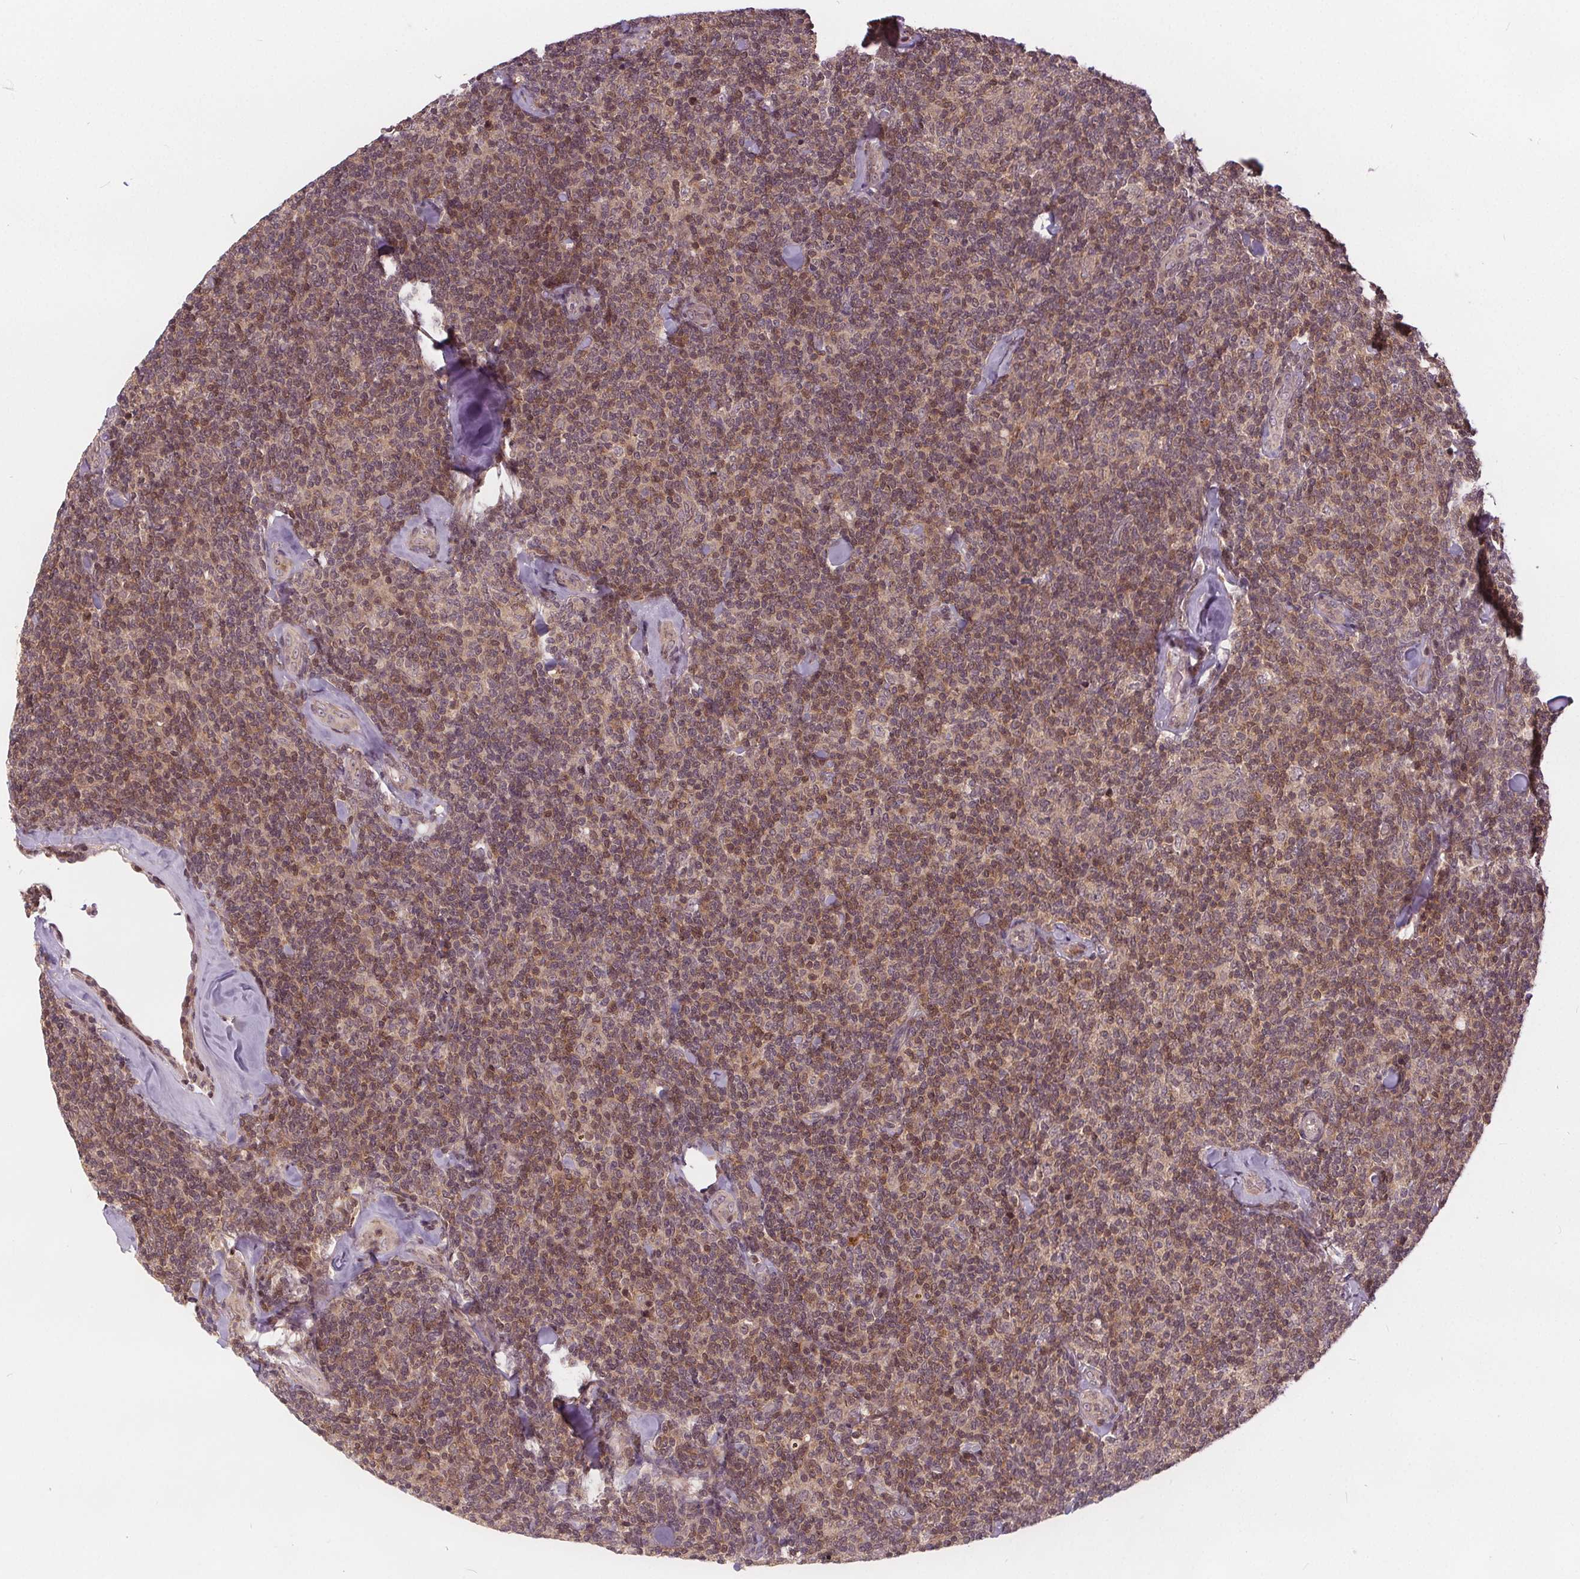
{"staining": {"intensity": "moderate", "quantity": ">75%", "location": "cytoplasmic/membranous,nuclear"}, "tissue": "lymphoma", "cell_type": "Tumor cells", "image_type": "cancer", "snomed": [{"axis": "morphology", "description": "Malignant lymphoma, non-Hodgkin's type, Low grade"}, {"axis": "topography", "description": "Lymph node"}], "caption": "Moderate cytoplasmic/membranous and nuclear staining for a protein is seen in approximately >75% of tumor cells of lymphoma using IHC.", "gene": "HIF1AN", "patient": {"sex": "female", "age": 56}}